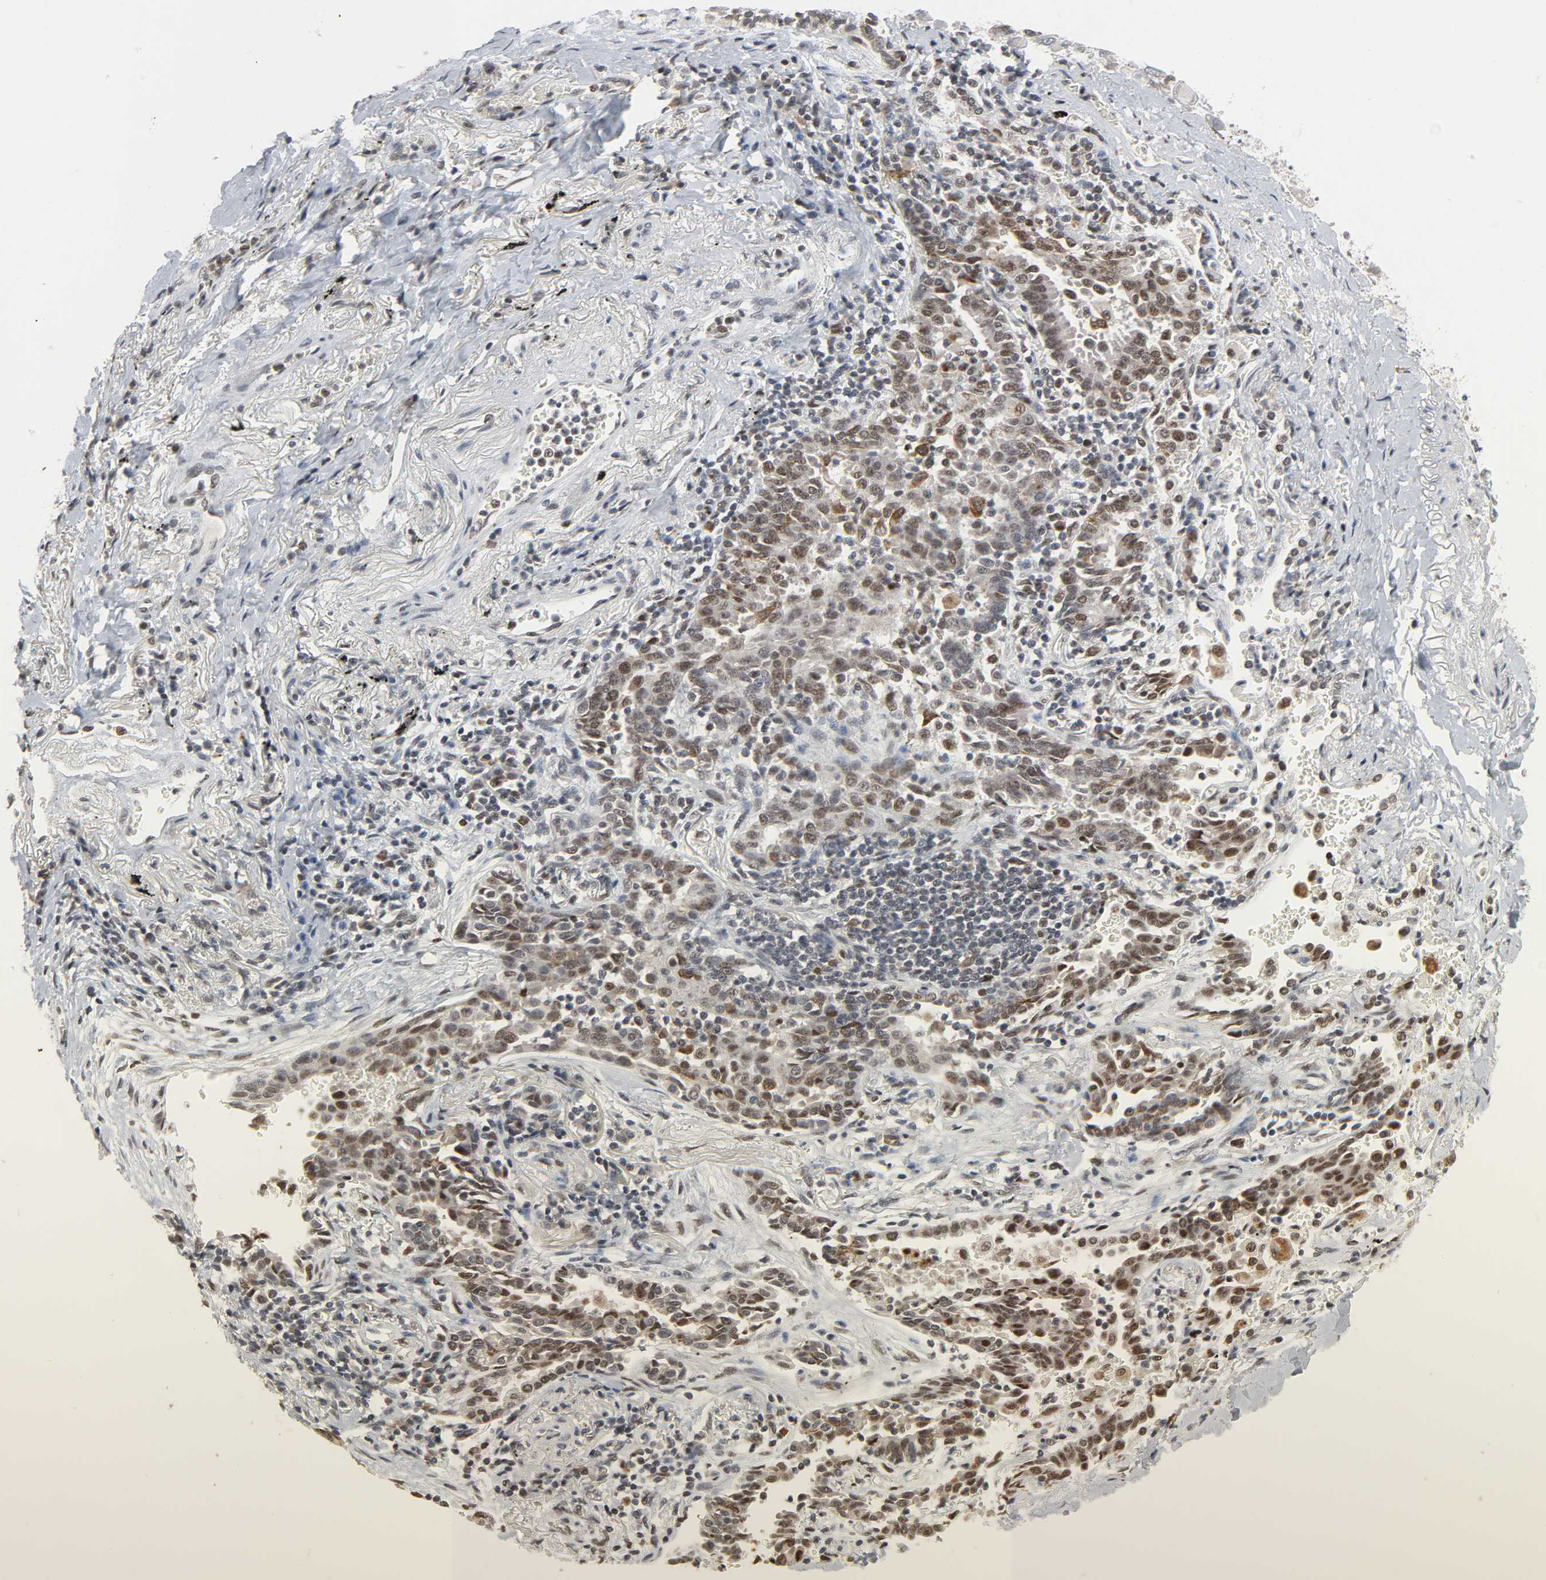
{"staining": {"intensity": "weak", "quantity": "25%-75%", "location": "nuclear"}, "tissue": "lung cancer", "cell_type": "Tumor cells", "image_type": "cancer", "snomed": [{"axis": "morphology", "description": "Adenocarcinoma, NOS"}, {"axis": "topography", "description": "Lung"}], "caption": "Lung cancer (adenocarcinoma) stained with immunohistochemistry (IHC) displays weak nuclear expression in approximately 25%-75% of tumor cells. (DAB (3,3'-diaminobenzidine) IHC, brown staining for protein, blue staining for nuclei).", "gene": "DAZAP1", "patient": {"sex": "female", "age": 64}}